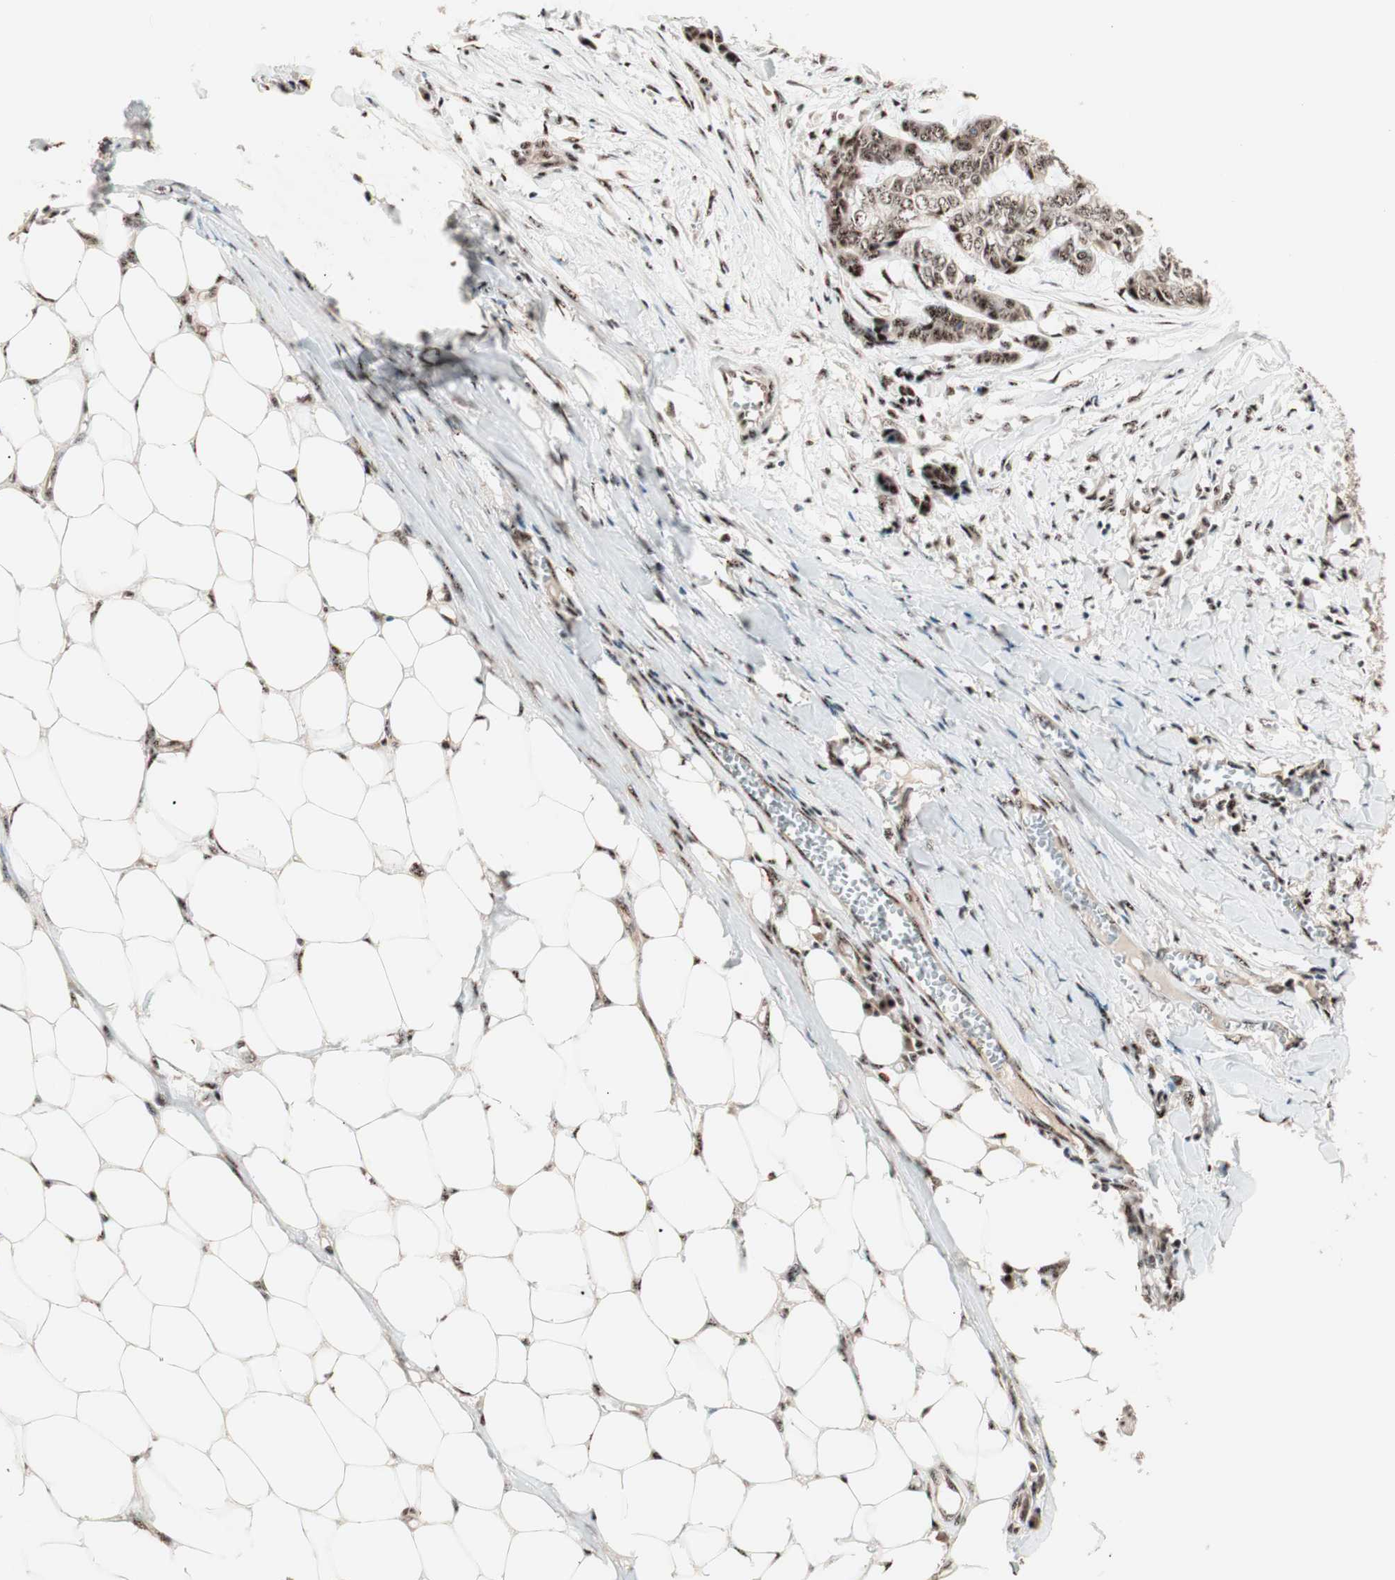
{"staining": {"intensity": "strong", "quantity": ">75%", "location": "nuclear"}, "tissue": "skin cancer", "cell_type": "Tumor cells", "image_type": "cancer", "snomed": [{"axis": "morphology", "description": "Basal cell carcinoma"}, {"axis": "topography", "description": "Skin"}], "caption": "Skin basal cell carcinoma stained for a protein (brown) exhibits strong nuclear positive positivity in about >75% of tumor cells.", "gene": "NR5A2", "patient": {"sex": "female", "age": 64}}